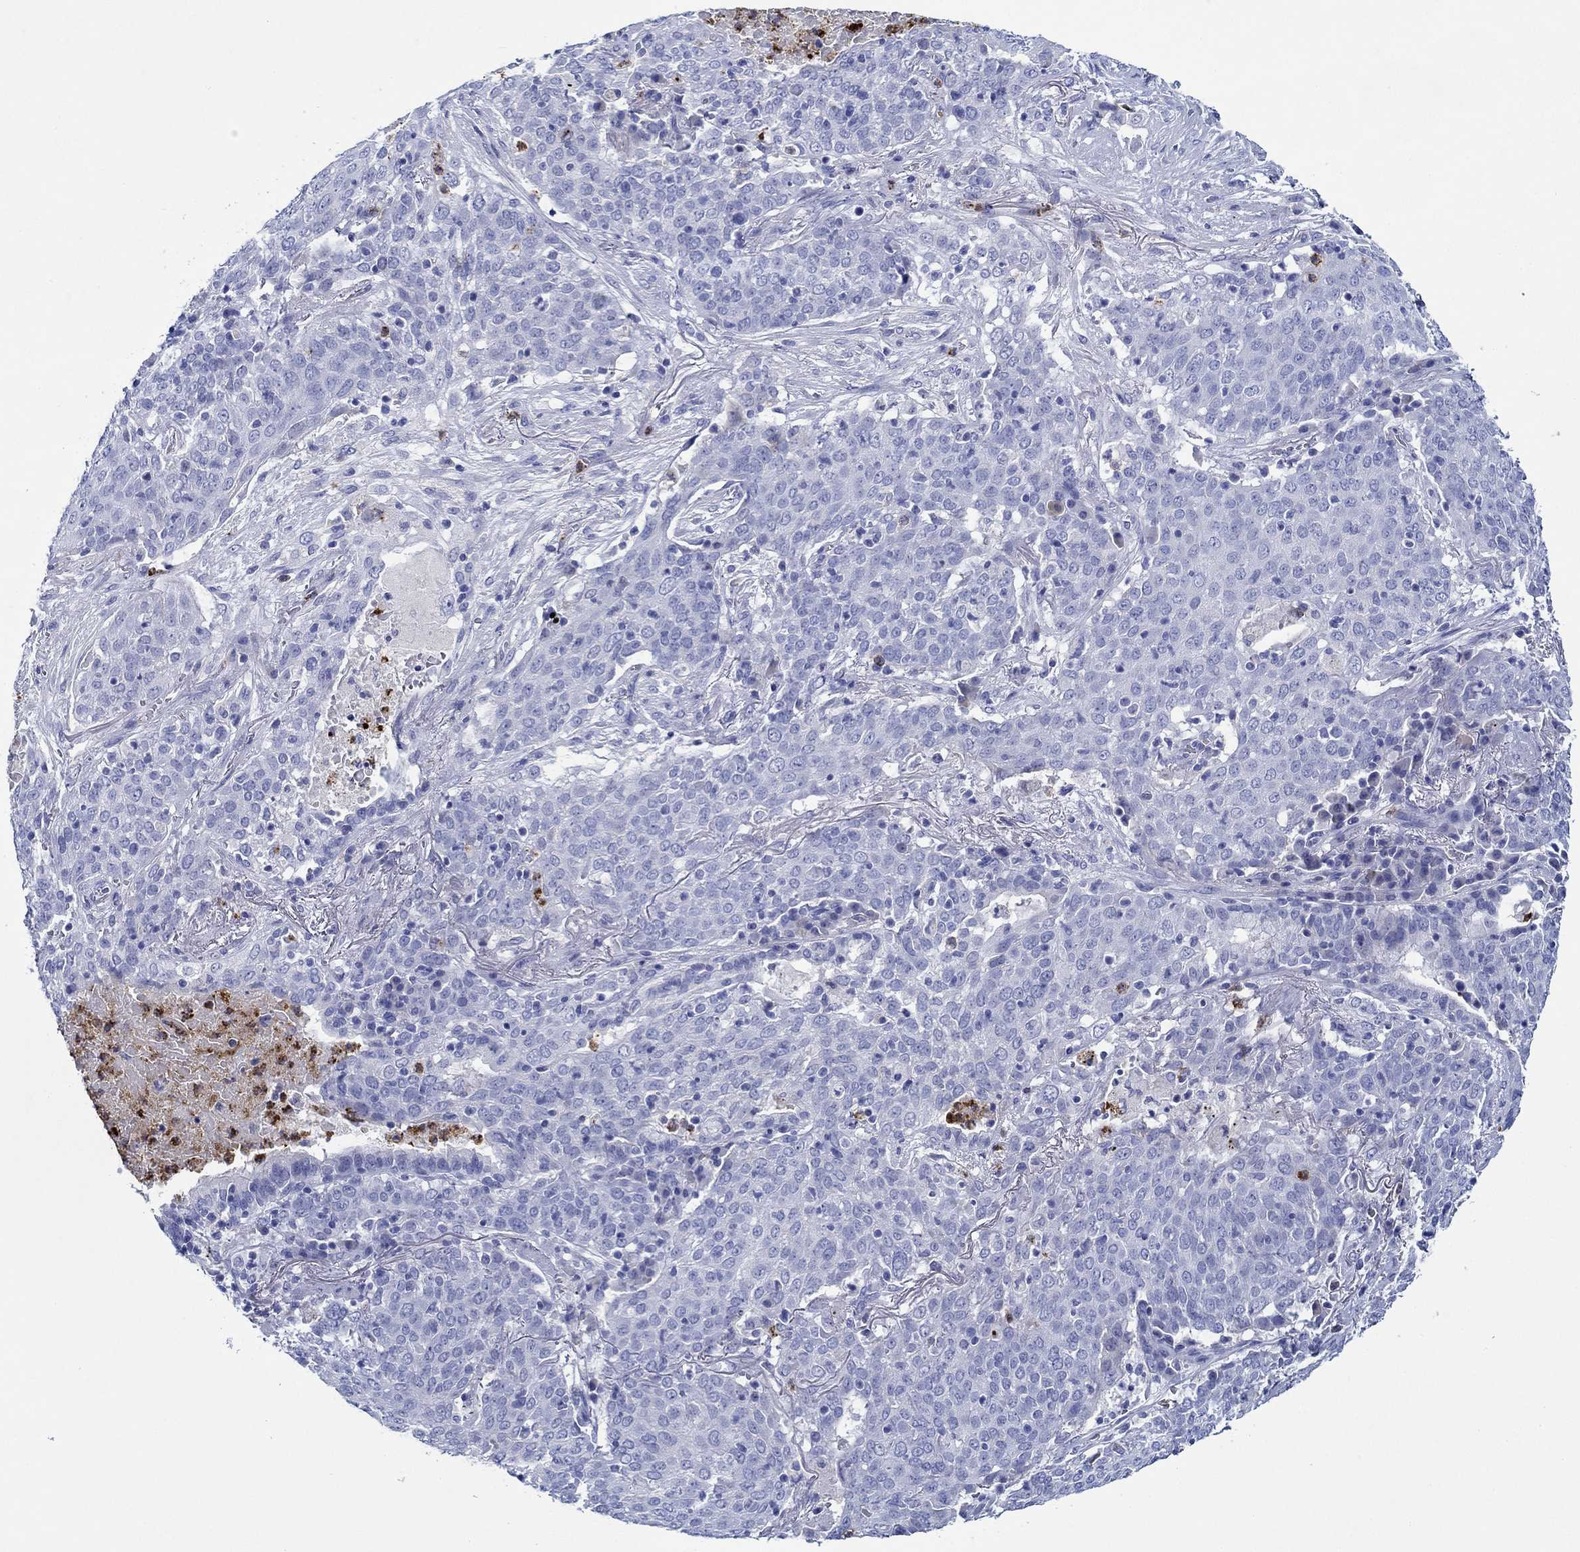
{"staining": {"intensity": "negative", "quantity": "none", "location": "none"}, "tissue": "lung cancer", "cell_type": "Tumor cells", "image_type": "cancer", "snomed": [{"axis": "morphology", "description": "Squamous cell carcinoma, NOS"}, {"axis": "topography", "description": "Lung"}], "caption": "Tumor cells are negative for brown protein staining in lung cancer.", "gene": "EPX", "patient": {"sex": "male", "age": 82}}